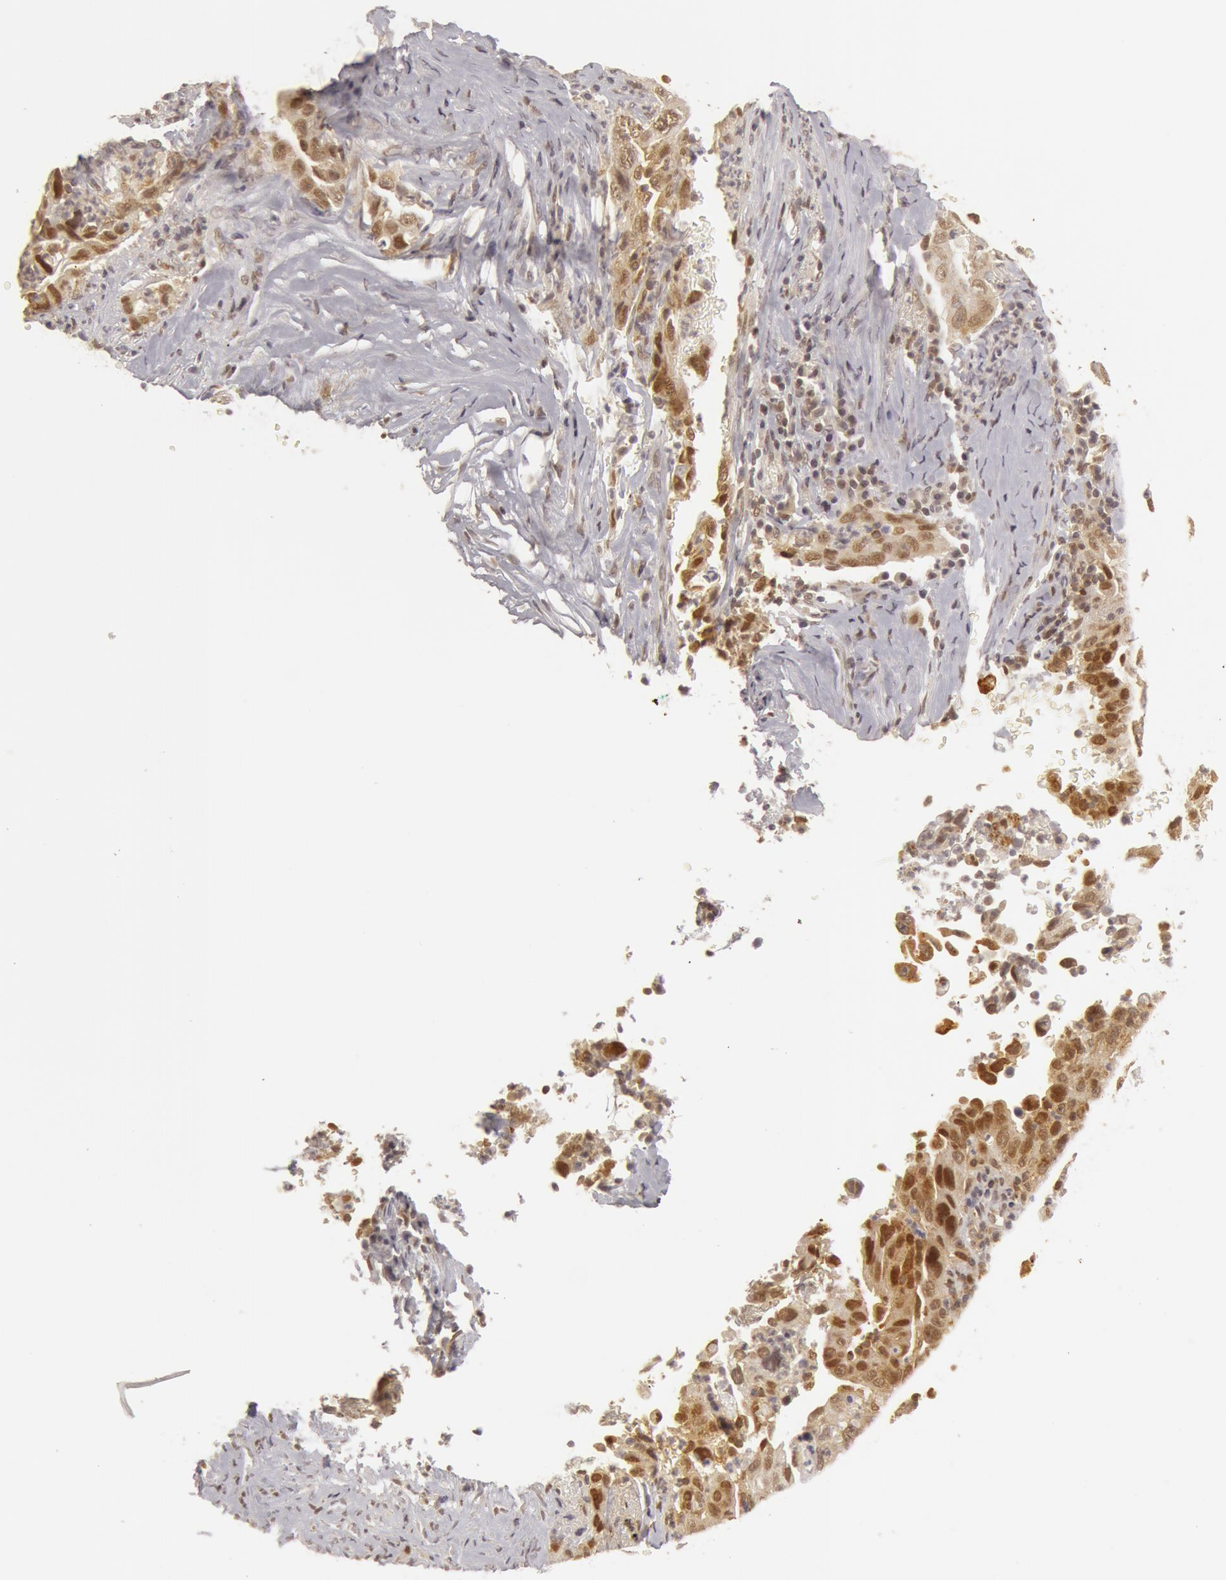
{"staining": {"intensity": "weak", "quantity": ">75%", "location": "cytoplasmic/membranous"}, "tissue": "lung cancer", "cell_type": "Tumor cells", "image_type": "cancer", "snomed": [{"axis": "morphology", "description": "Squamous cell carcinoma, NOS"}, {"axis": "topography", "description": "Lung"}], "caption": "Lung cancer (squamous cell carcinoma) stained for a protein reveals weak cytoplasmic/membranous positivity in tumor cells. The protein of interest is shown in brown color, while the nuclei are stained blue.", "gene": "OASL", "patient": {"sex": "male", "age": 64}}